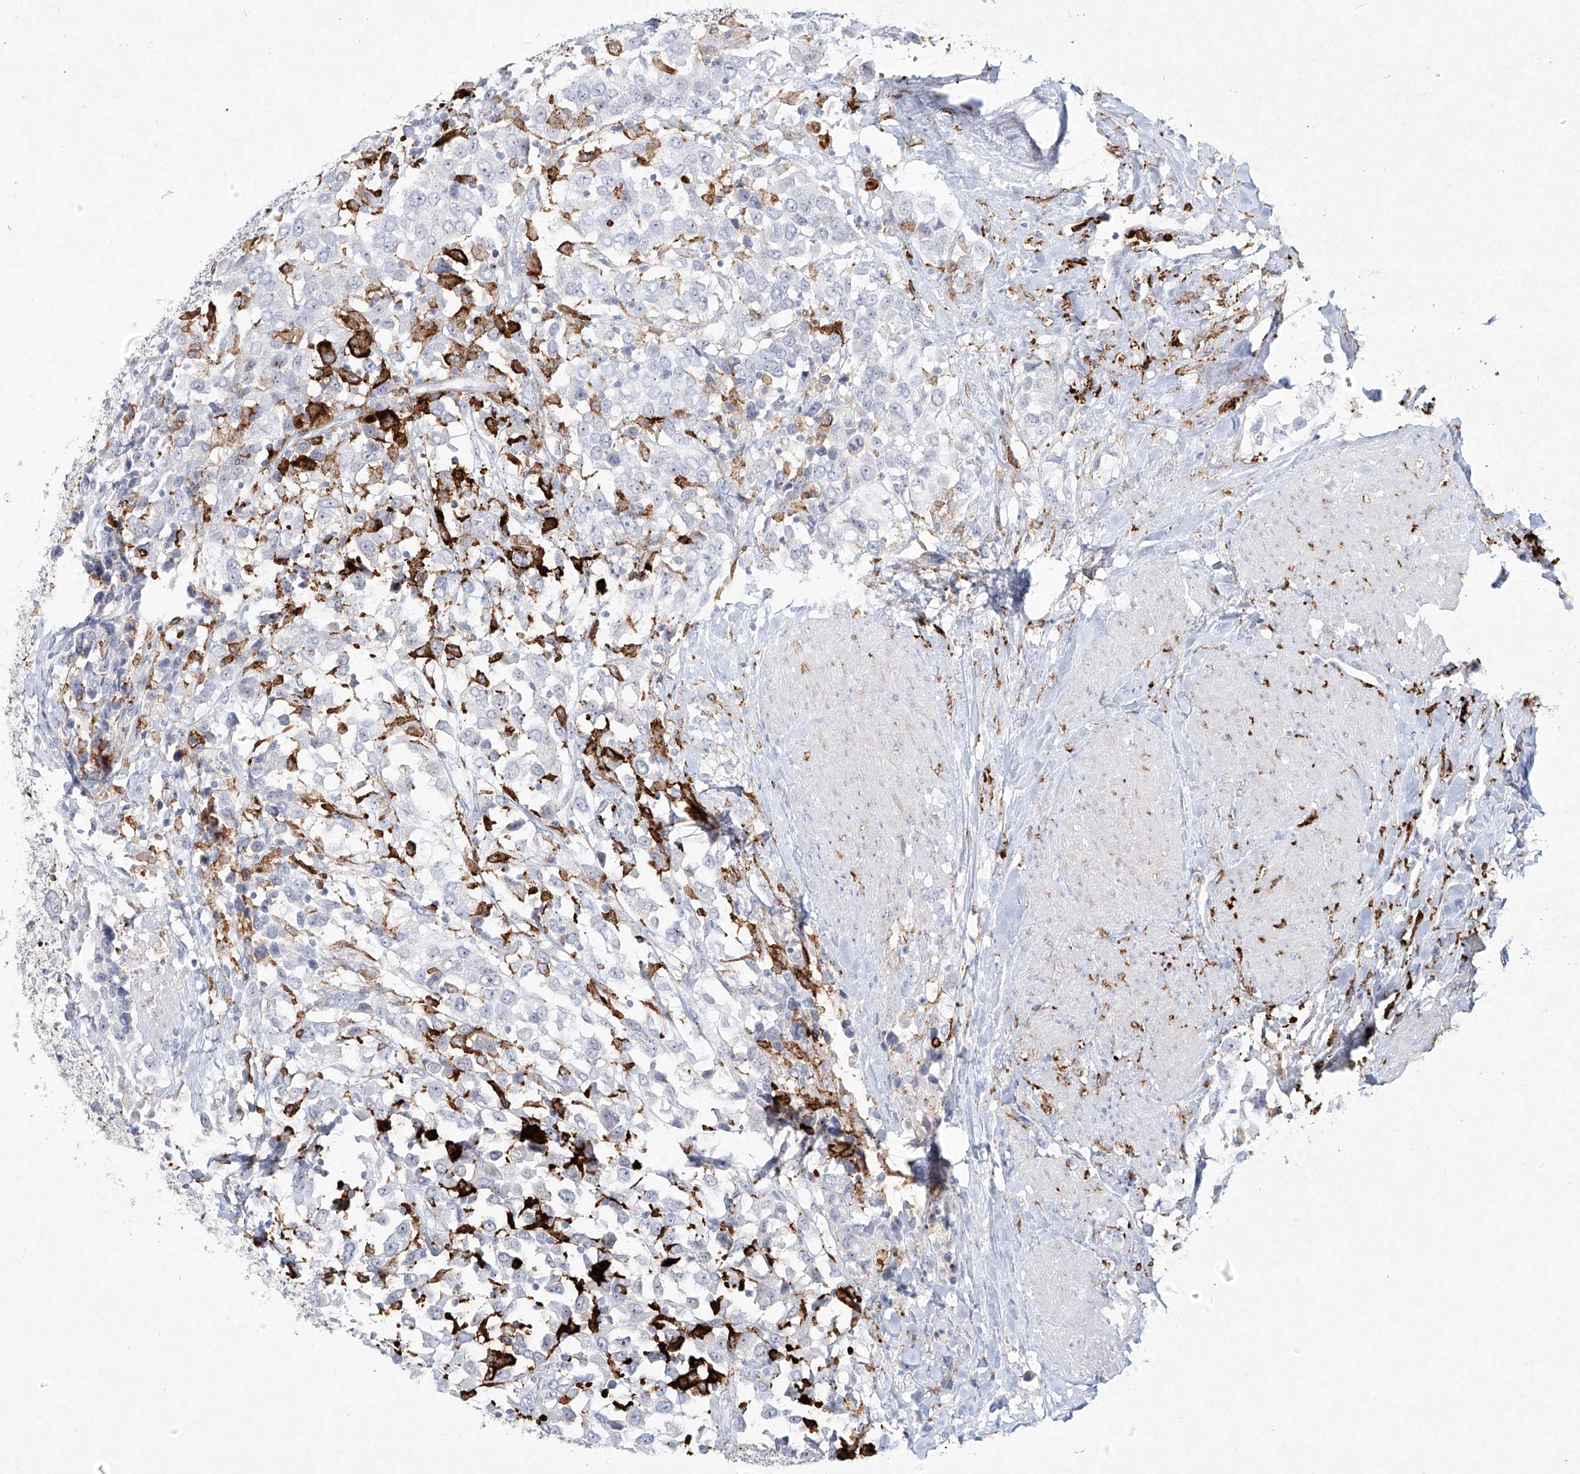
{"staining": {"intensity": "negative", "quantity": "none", "location": "none"}, "tissue": "urothelial cancer", "cell_type": "Tumor cells", "image_type": "cancer", "snomed": [{"axis": "morphology", "description": "Urothelial carcinoma, High grade"}, {"axis": "topography", "description": "Urinary bladder"}], "caption": "High-grade urothelial carcinoma stained for a protein using immunohistochemistry (IHC) shows no positivity tumor cells.", "gene": "CD209", "patient": {"sex": "female", "age": 80}}